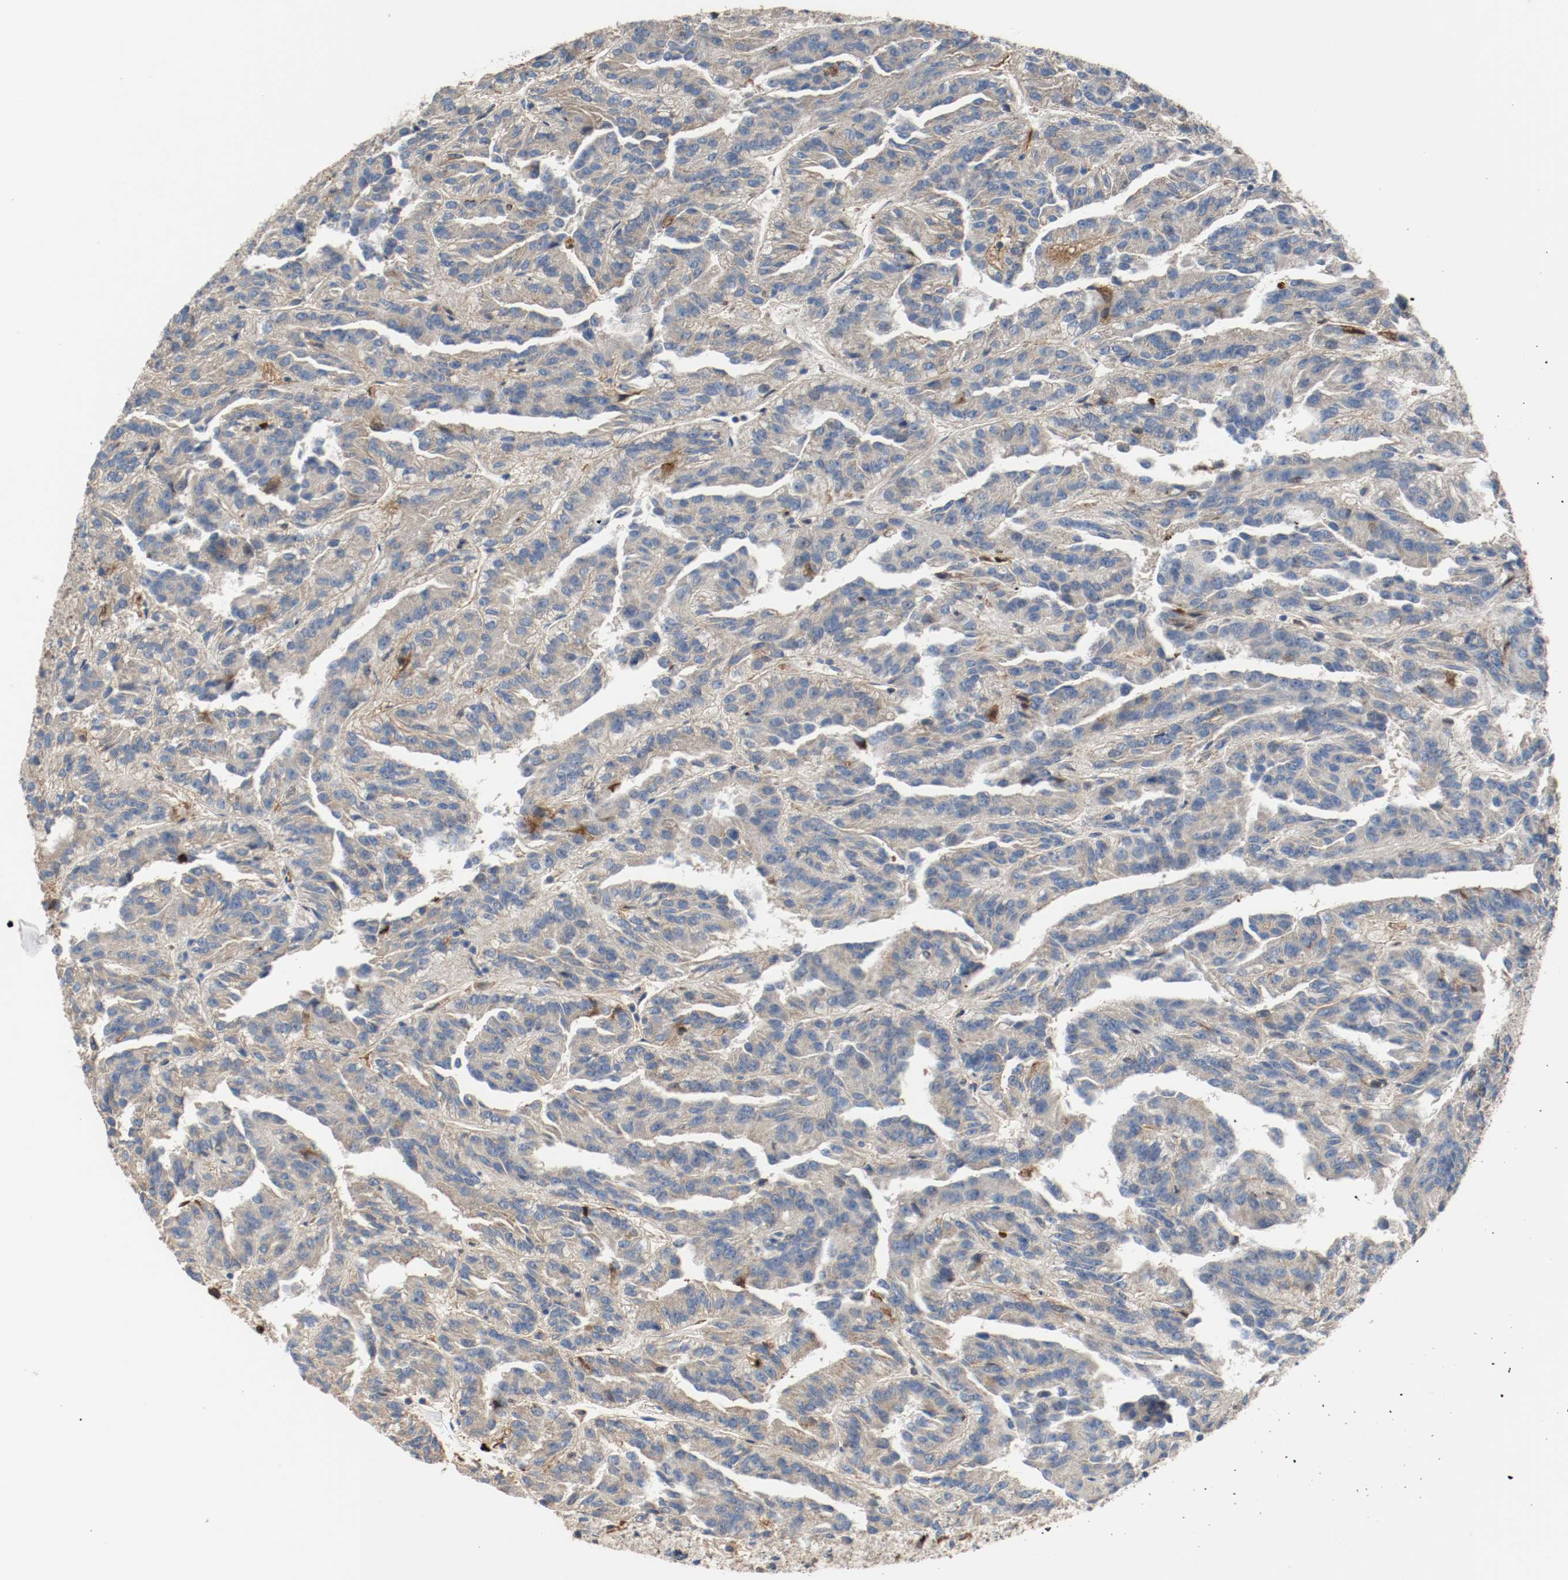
{"staining": {"intensity": "negative", "quantity": "none", "location": "none"}, "tissue": "renal cancer", "cell_type": "Tumor cells", "image_type": "cancer", "snomed": [{"axis": "morphology", "description": "Adenocarcinoma, NOS"}, {"axis": "topography", "description": "Kidney"}], "caption": "Immunohistochemistry (IHC) photomicrograph of adenocarcinoma (renal) stained for a protein (brown), which reveals no positivity in tumor cells.", "gene": "BLK", "patient": {"sex": "male", "age": 46}}